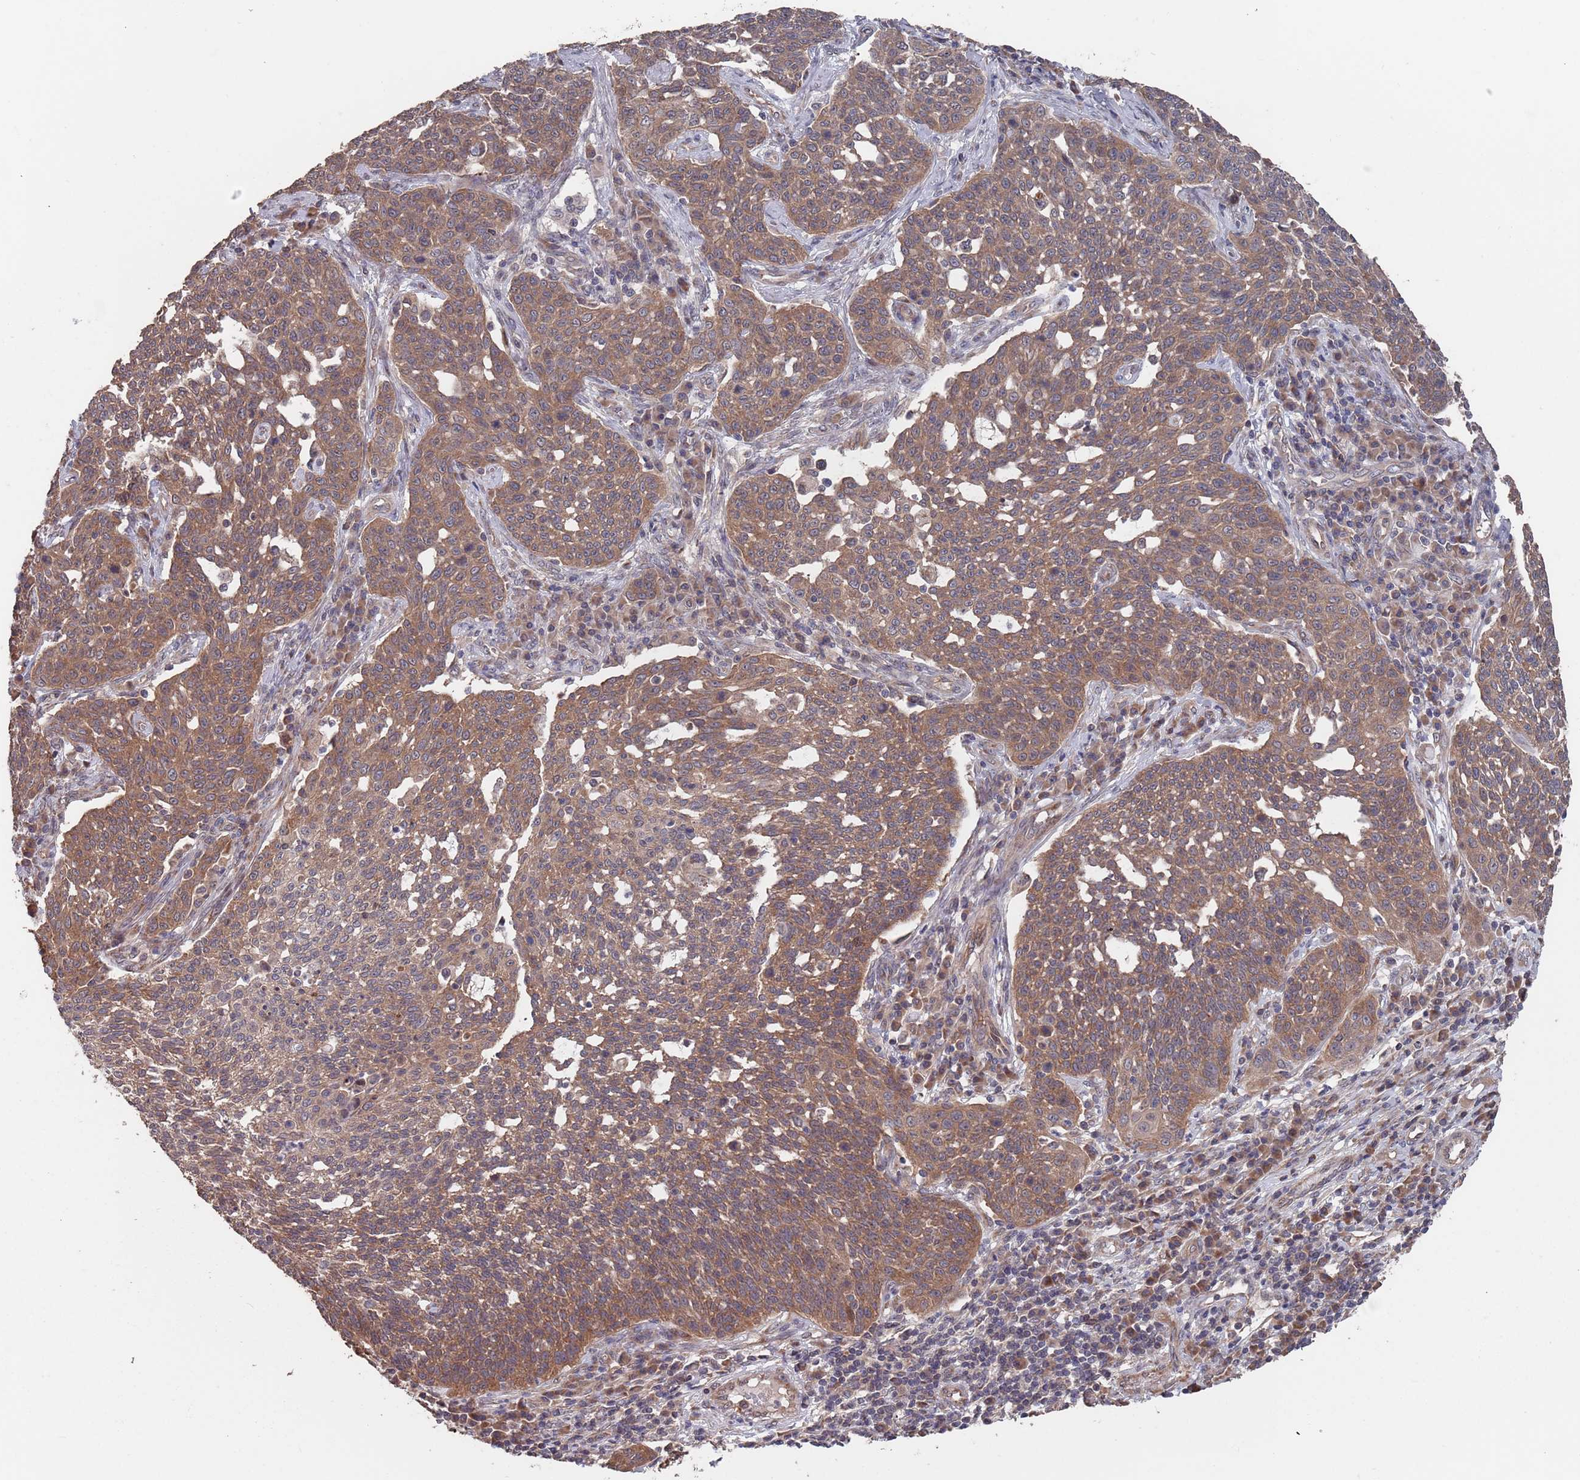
{"staining": {"intensity": "moderate", "quantity": ">75%", "location": "cytoplasmic/membranous"}, "tissue": "cervical cancer", "cell_type": "Tumor cells", "image_type": "cancer", "snomed": [{"axis": "morphology", "description": "Squamous cell carcinoma, NOS"}, {"axis": "topography", "description": "Cervix"}], "caption": "This is an image of immunohistochemistry staining of squamous cell carcinoma (cervical), which shows moderate staining in the cytoplasmic/membranous of tumor cells.", "gene": "UNC45A", "patient": {"sex": "female", "age": 34}}